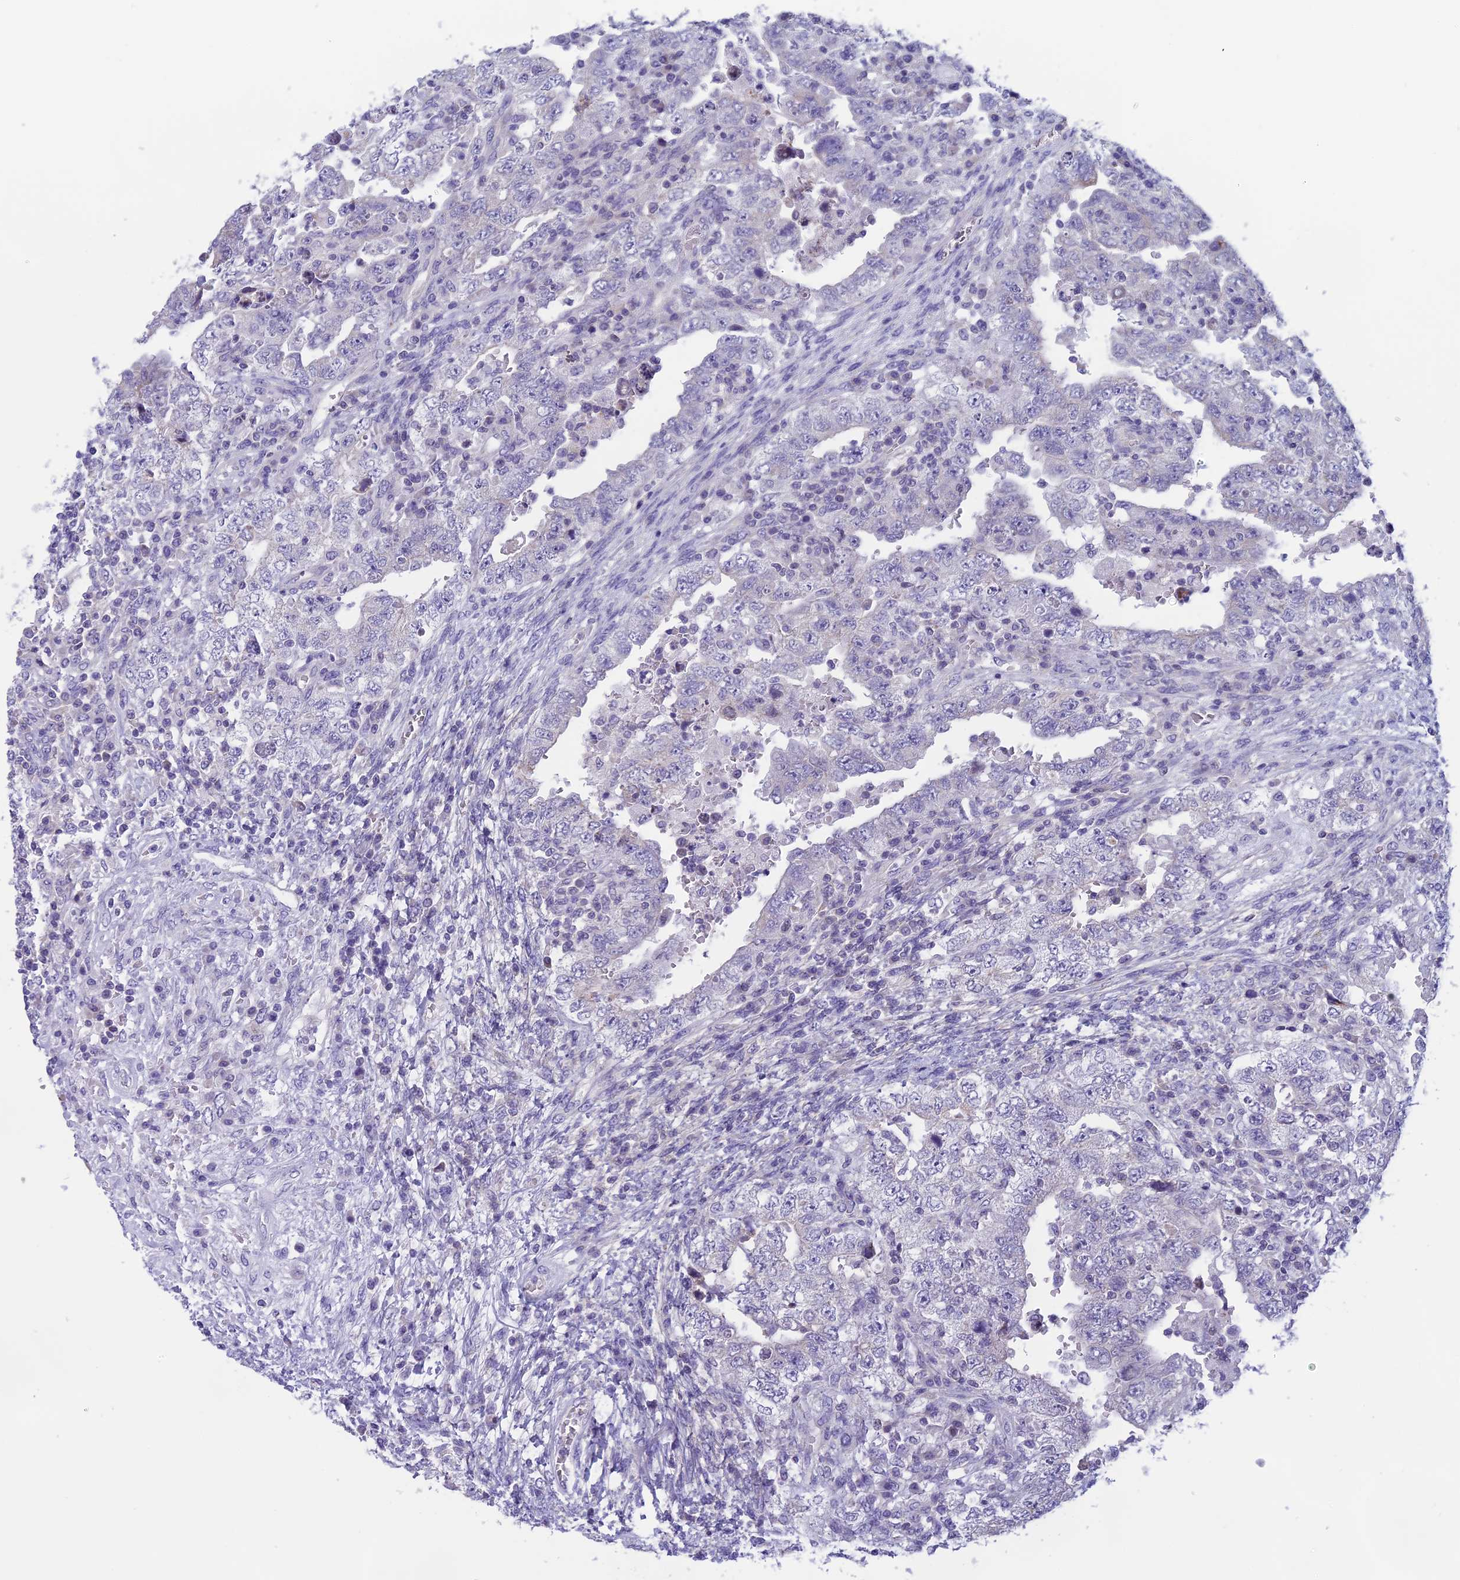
{"staining": {"intensity": "negative", "quantity": "none", "location": "none"}, "tissue": "testis cancer", "cell_type": "Tumor cells", "image_type": "cancer", "snomed": [{"axis": "morphology", "description": "Carcinoma, Embryonal, NOS"}, {"axis": "topography", "description": "Testis"}], "caption": "Immunohistochemistry photomicrograph of neoplastic tissue: human testis cancer stained with DAB (3,3'-diaminobenzidine) shows no significant protein positivity in tumor cells.", "gene": "ARHGEF37", "patient": {"sex": "male", "age": 26}}